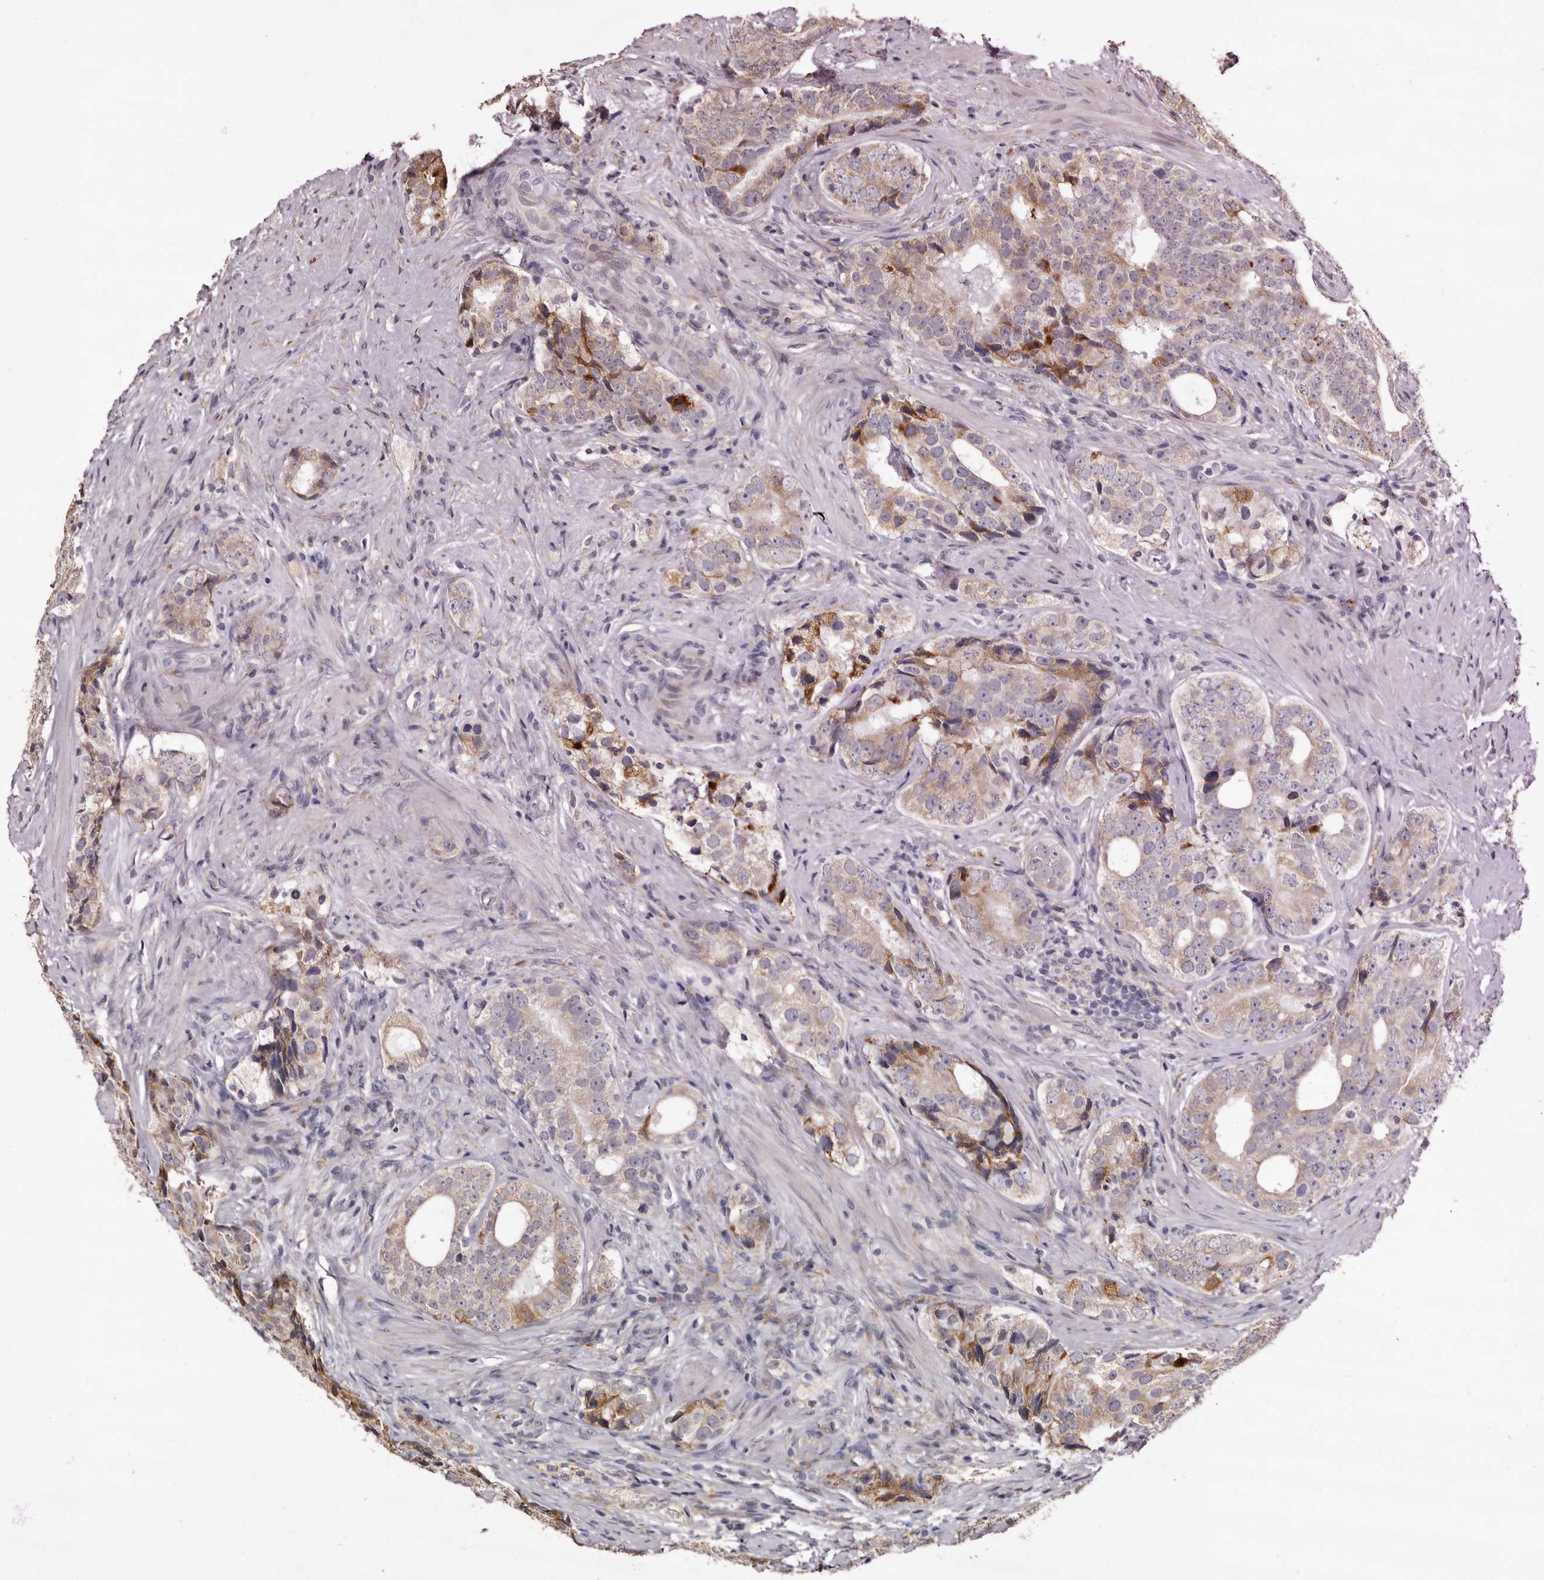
{"staining": {"intensity": "moderate", "quantity": "25%-75%", "location": "cytoplasmic/membranous"}, "tissue": "prostate cancer", "cell_type": "Tumor cells", "image_type": "cancer", "snomed": [{"axis": "morphology", "description": "Adenocarcinoma, High grade"}, {"axis": "topography", "description": "Prostate"}], "caption": "A brown stain highlights moderate cytoplasmic/membranous expression of a protein in prostate cancer (high-grade adenocarcinoma) tumor cells.", "gene": "PIGX", "patient": {"sex": "male", "age": 56}}